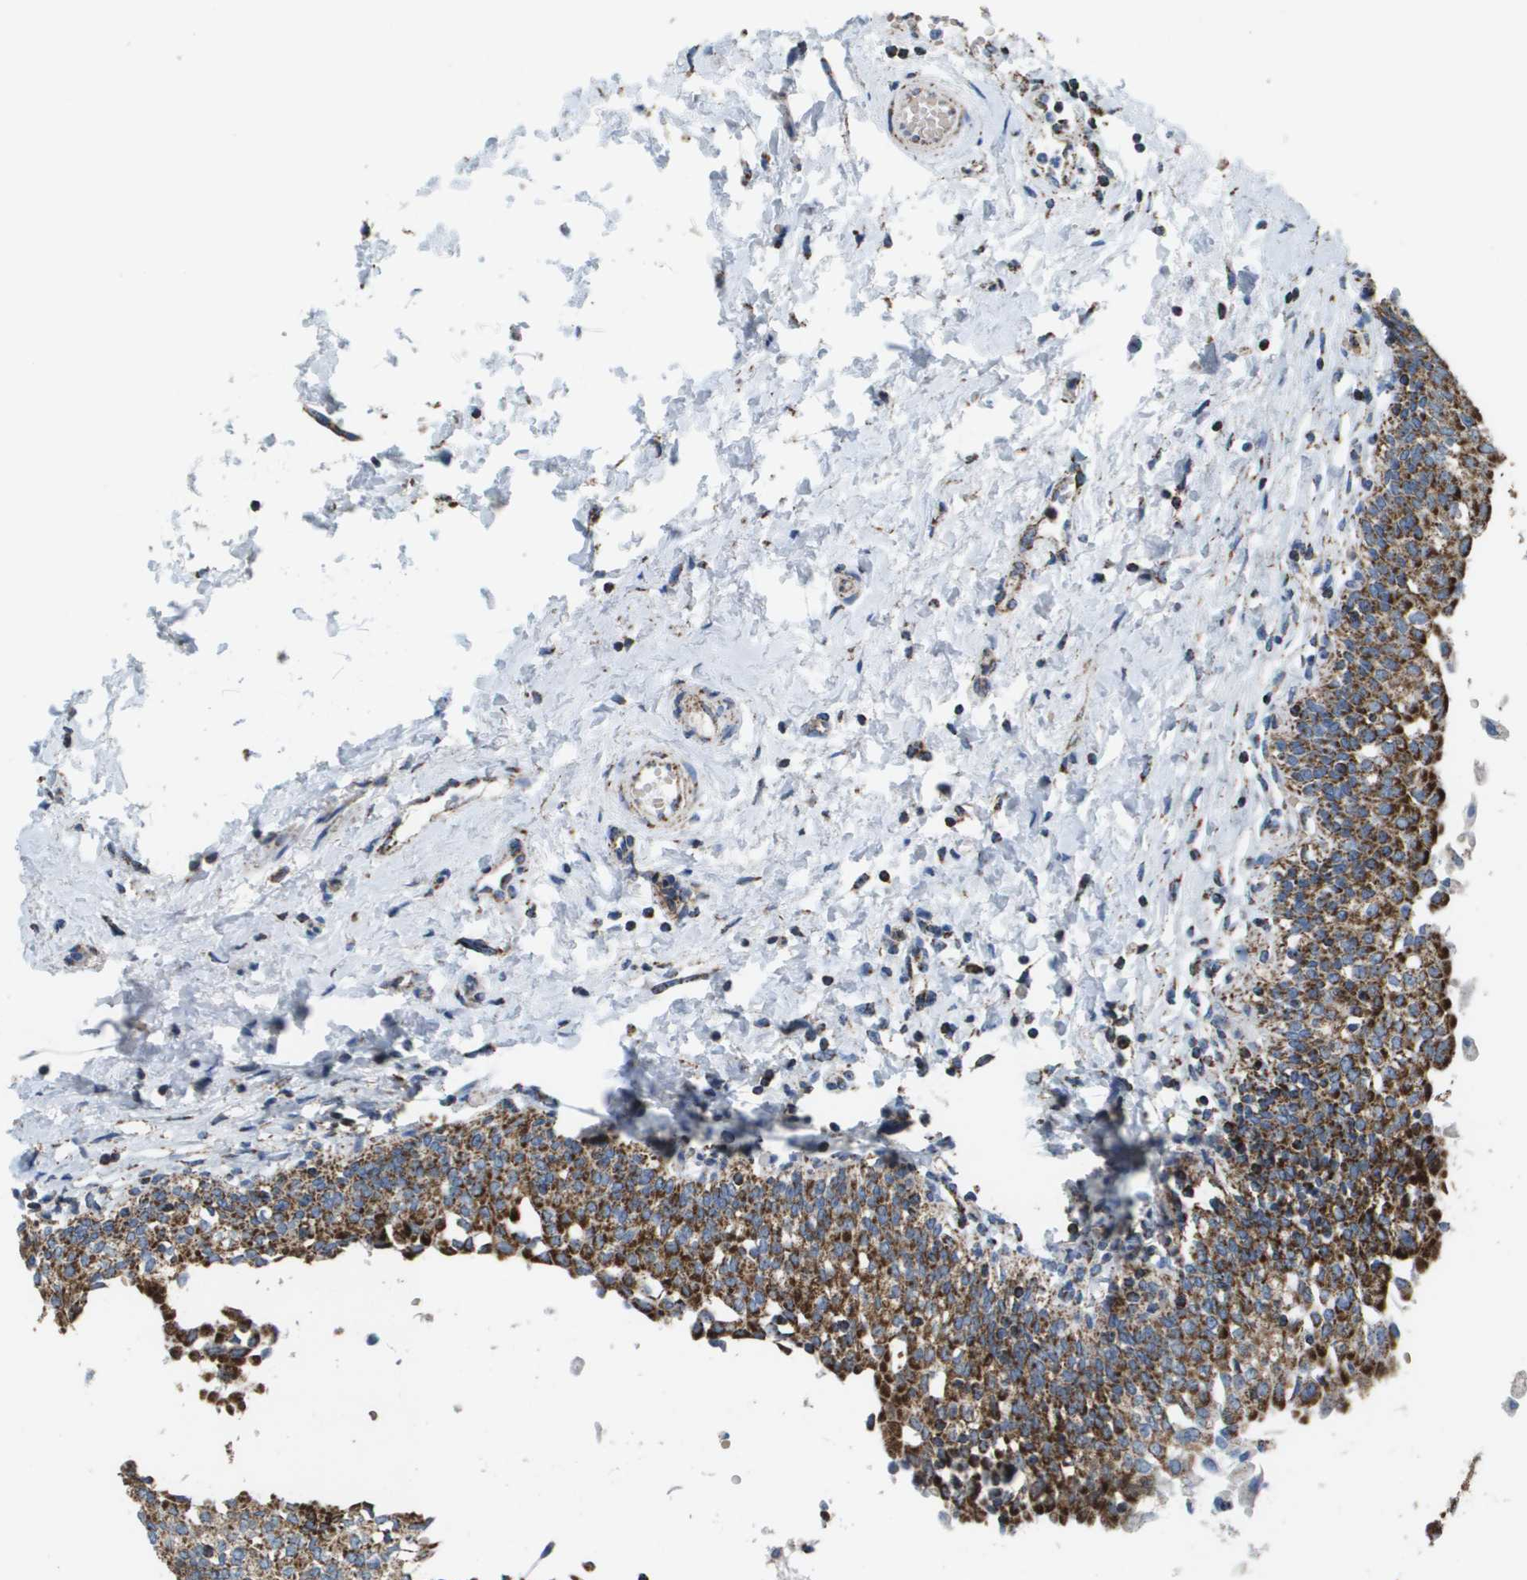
{"staining": {"intensity": "strong", "quantity": "25%-75%", "location": "cytoplasmic/membranous"}, "tissue": "urinary bladder", "cell_type": "Urothelial cells", "image_type": "normal", "snomed": [{"axis": "morphology", "description": "Normal tissue, NOS"}, {"axis": "topography", "description": "Urinary bladder"}], "caption": "Immunohistochemical staining of normal human urinary bladder demonstrates strong cytoplasmic/membranous protein staining in about 25%-75% of urothelial cells.", "gene": "ATP5F1B", "patient": {"sex": "male", "age": 55}}